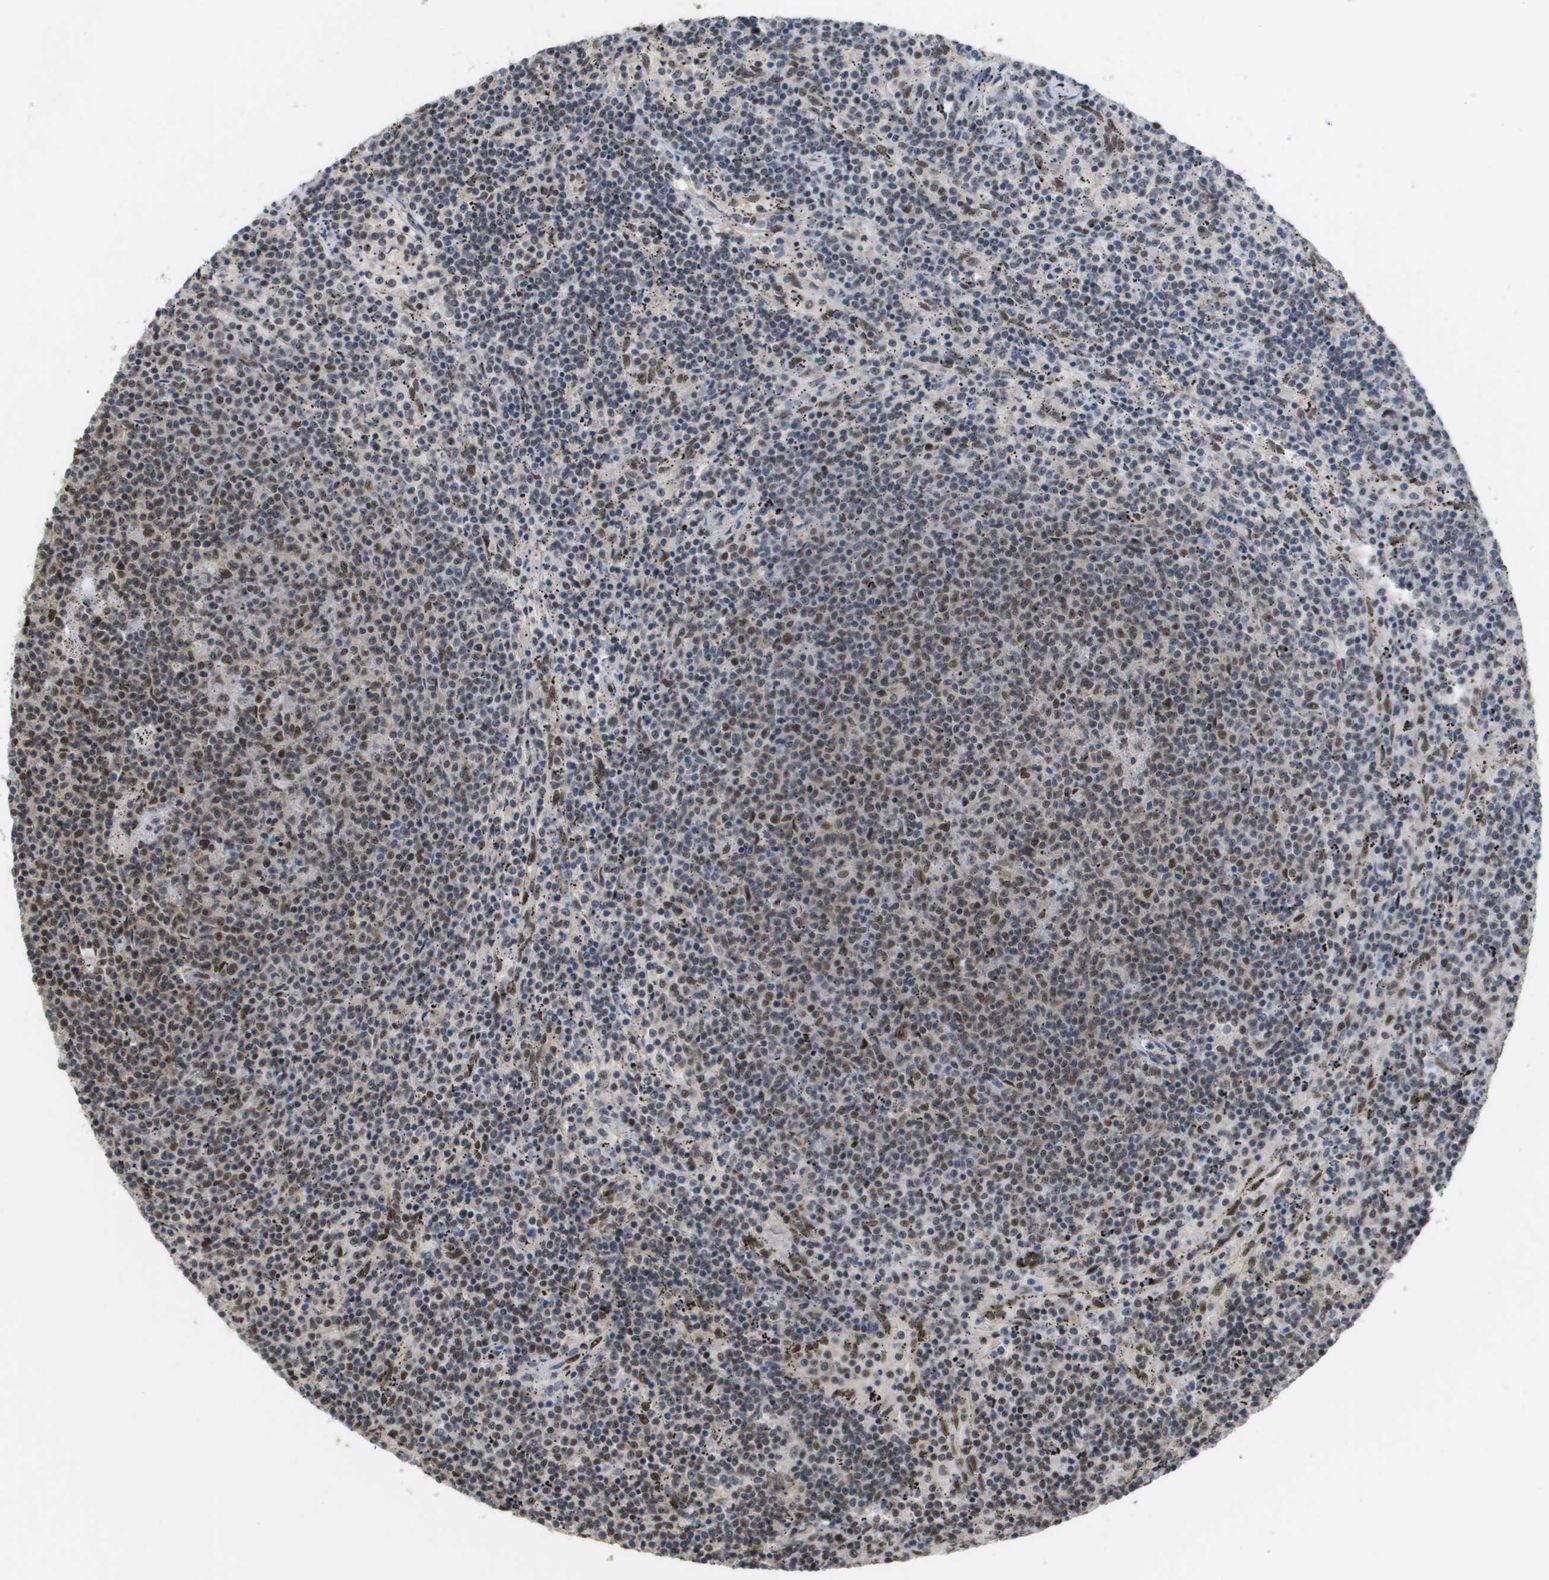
{"staining": {"intensity": "moderate", "quantity": ">75%", "location": "nuclear"}, "tissue": "lymphoma", "cell_type": "Tumor cells", "image_type": "cancer", "snomed": [{"axis": "morphology", "description": "Malignant lymphoma, non-Hodgkin's type, Low grade"}, {"axis": "topography", "description": "Spleen"}], "caption": "Immunohistochemical staining of human lymphoma reveals medium levels of moderate nuclear expression in about >75% of tumor cells. The staining was performed using DAB to visualize the protein expression in brown, while the nuclei were stained in blue with hematoxylin (Magnification: 20x).", "gene": "CDT1", "patient": {"sex": "female", "age": 50}}